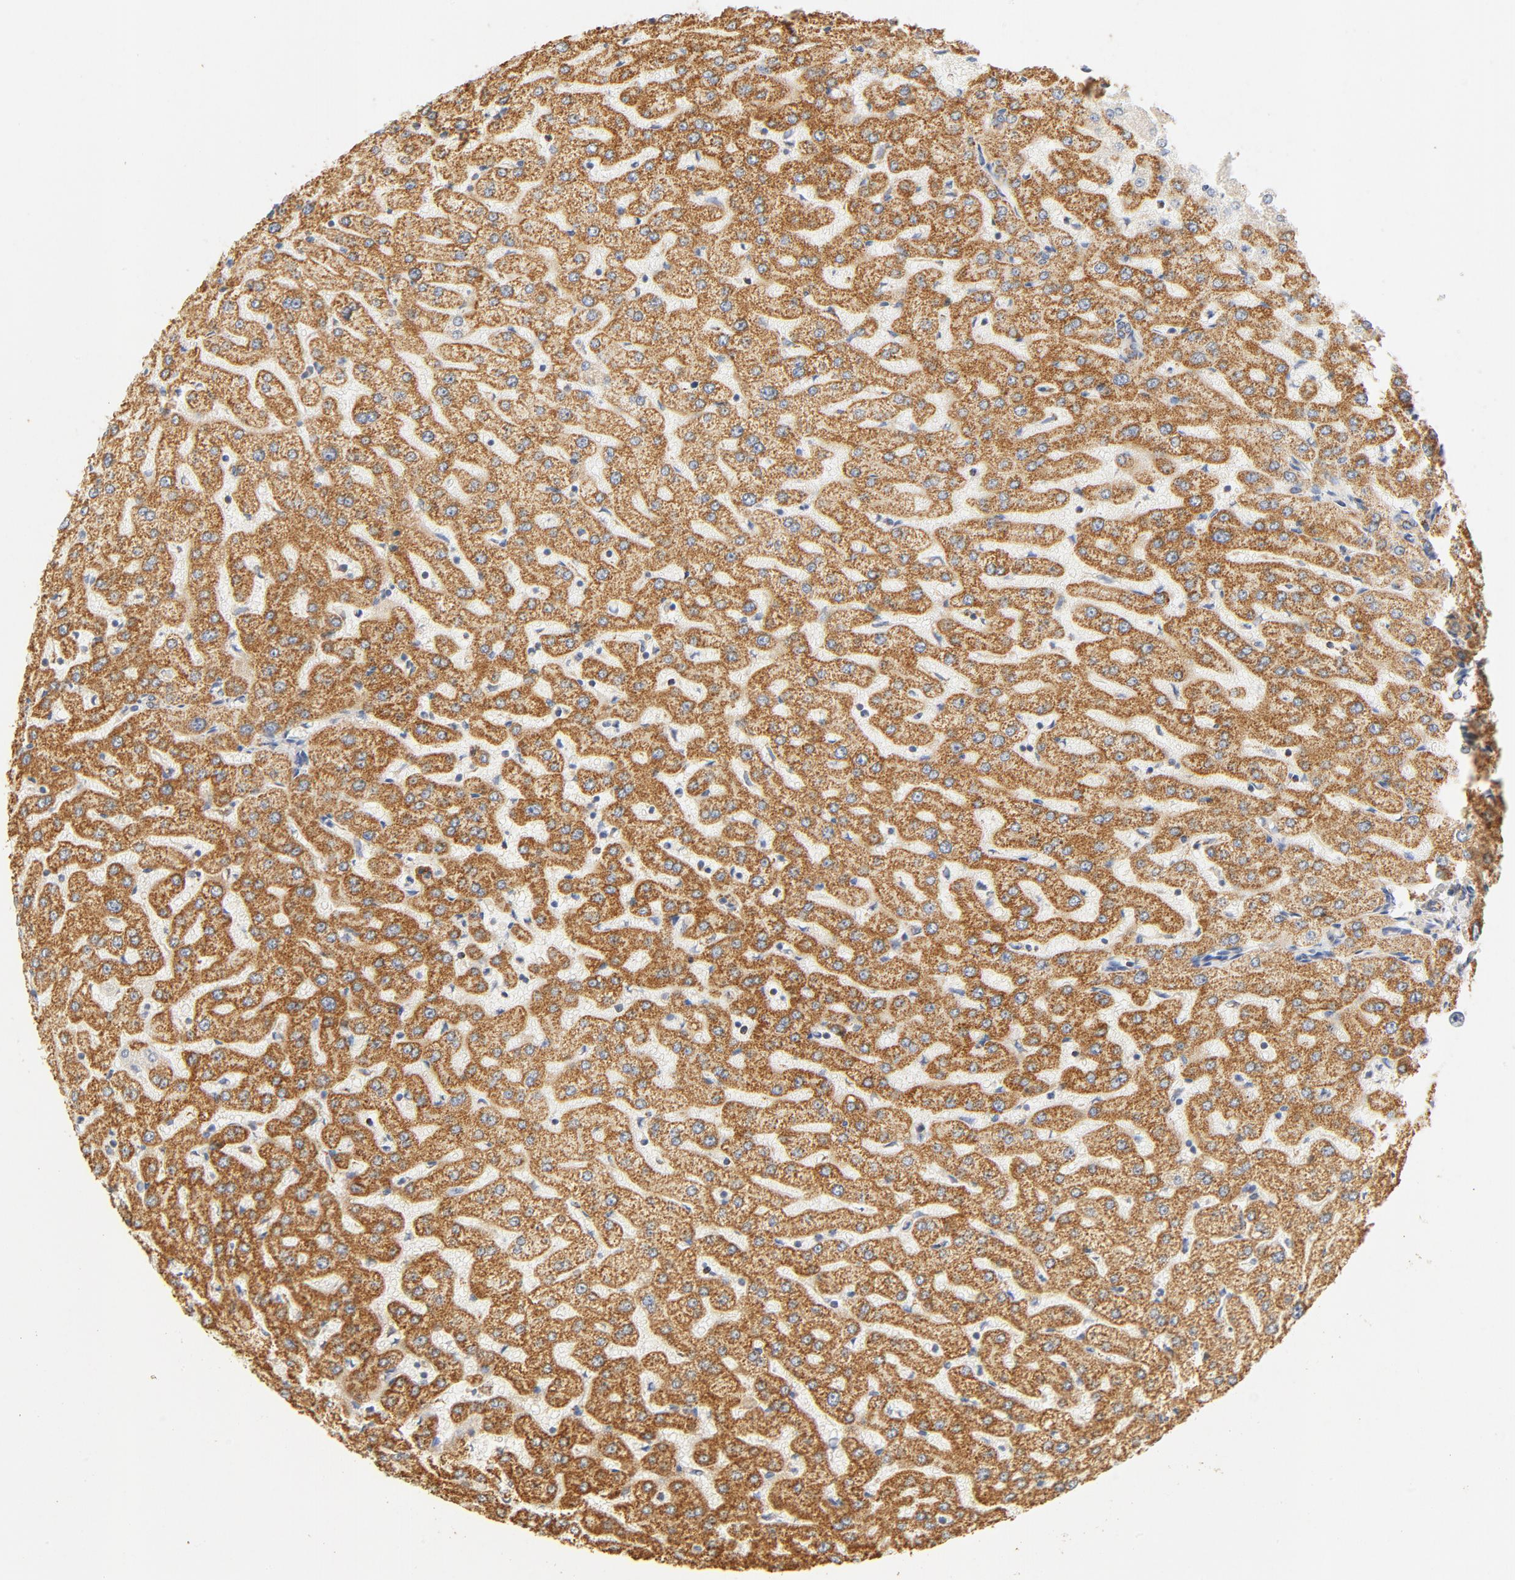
{"staining": {"intensity": "moderate", "quantity": ">75%", "location": "cytoplasmic/membranous"}, "tissue": "liver", "cell_type": "Cholangiocytes", "image_type": "normal", "snomed": [{"axis": "morphology", "description": "Normal tissue, NOS"}, {"axis": "morphology", "description": "Fibrosis, NOS"}, {"axis": "topography", "description": "Liver"}], "caption": "Immunohistochemistry staining of normal liver, which shows medium levels of moderate cytoplasmic/membranous staining in about >75% of cholangiocytes indicating moderate cytoplasmic/membranous protein expression. The staining was performed using DAB (3,3'-diaminobenzidine) (brown) for protein detection and nuclei were counterstained in hematoxylin (blue).", "gene": "COX4I1", "patient": {"sex": "female", "age": 29}}